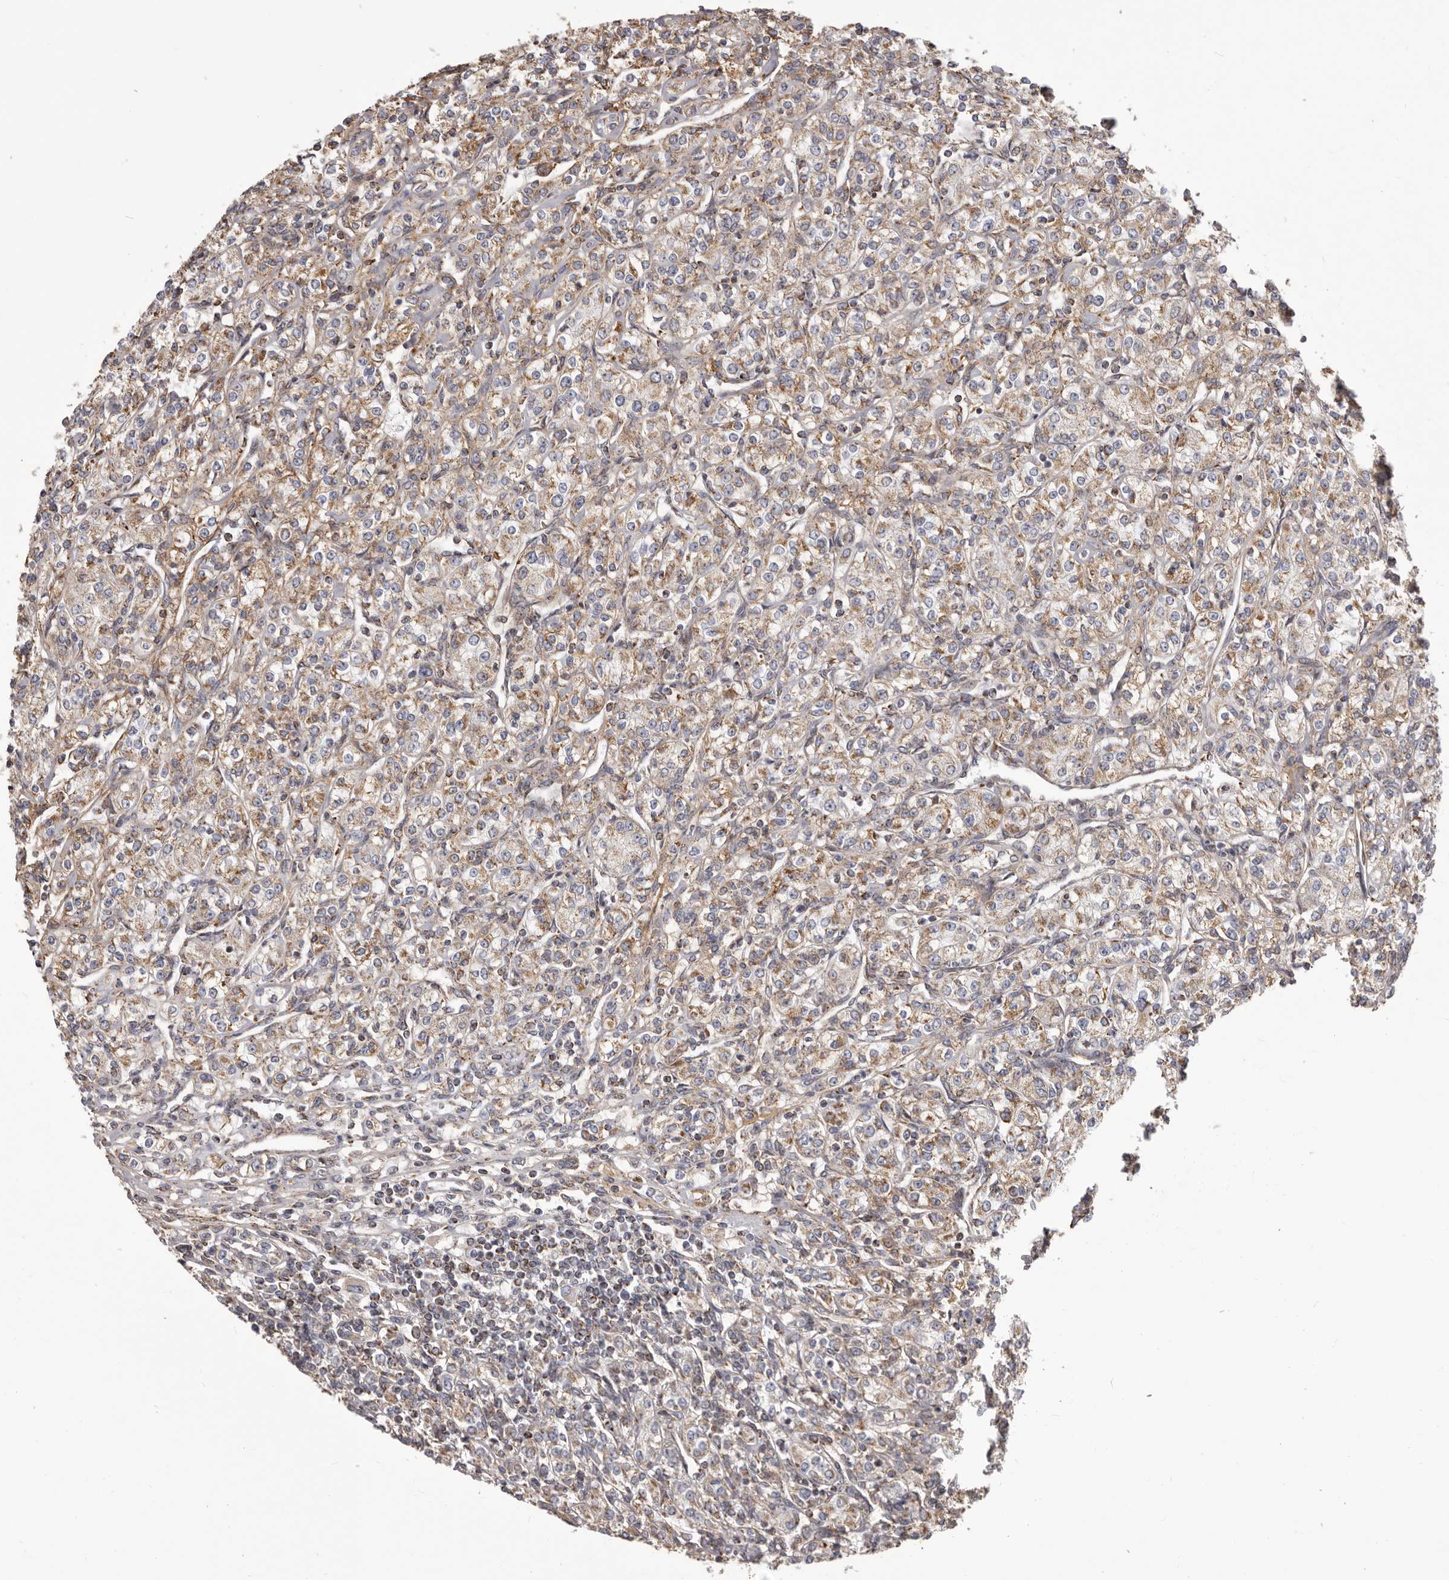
{"staining": {"intensity": "weak", "quantity": ">75%", "location": "cytoplasmic/membranous"}, "tissue": "renal cancer", "cell_type": "Tumor cells", "image_type": "cancer", "snomed": [{"axis": "morphology", "description": "Adenocarcinoma, NOS"}, {"axis": "topography", "description": "Kidney"}], "caption": "IHC staining of adenocarcinoma (renal), which reveals low levels of weak cytoplasmic/membranous staining in approximately >75% of tumor cells indicating weak cytoplasmic/membranous protein staining. The staining was performed using DAB (brown) for protein detection and nuclei were counterstained in hematoxylin (blue).", "gene": "CHRM2", "patient": {"sex": "male", "age": 77}}